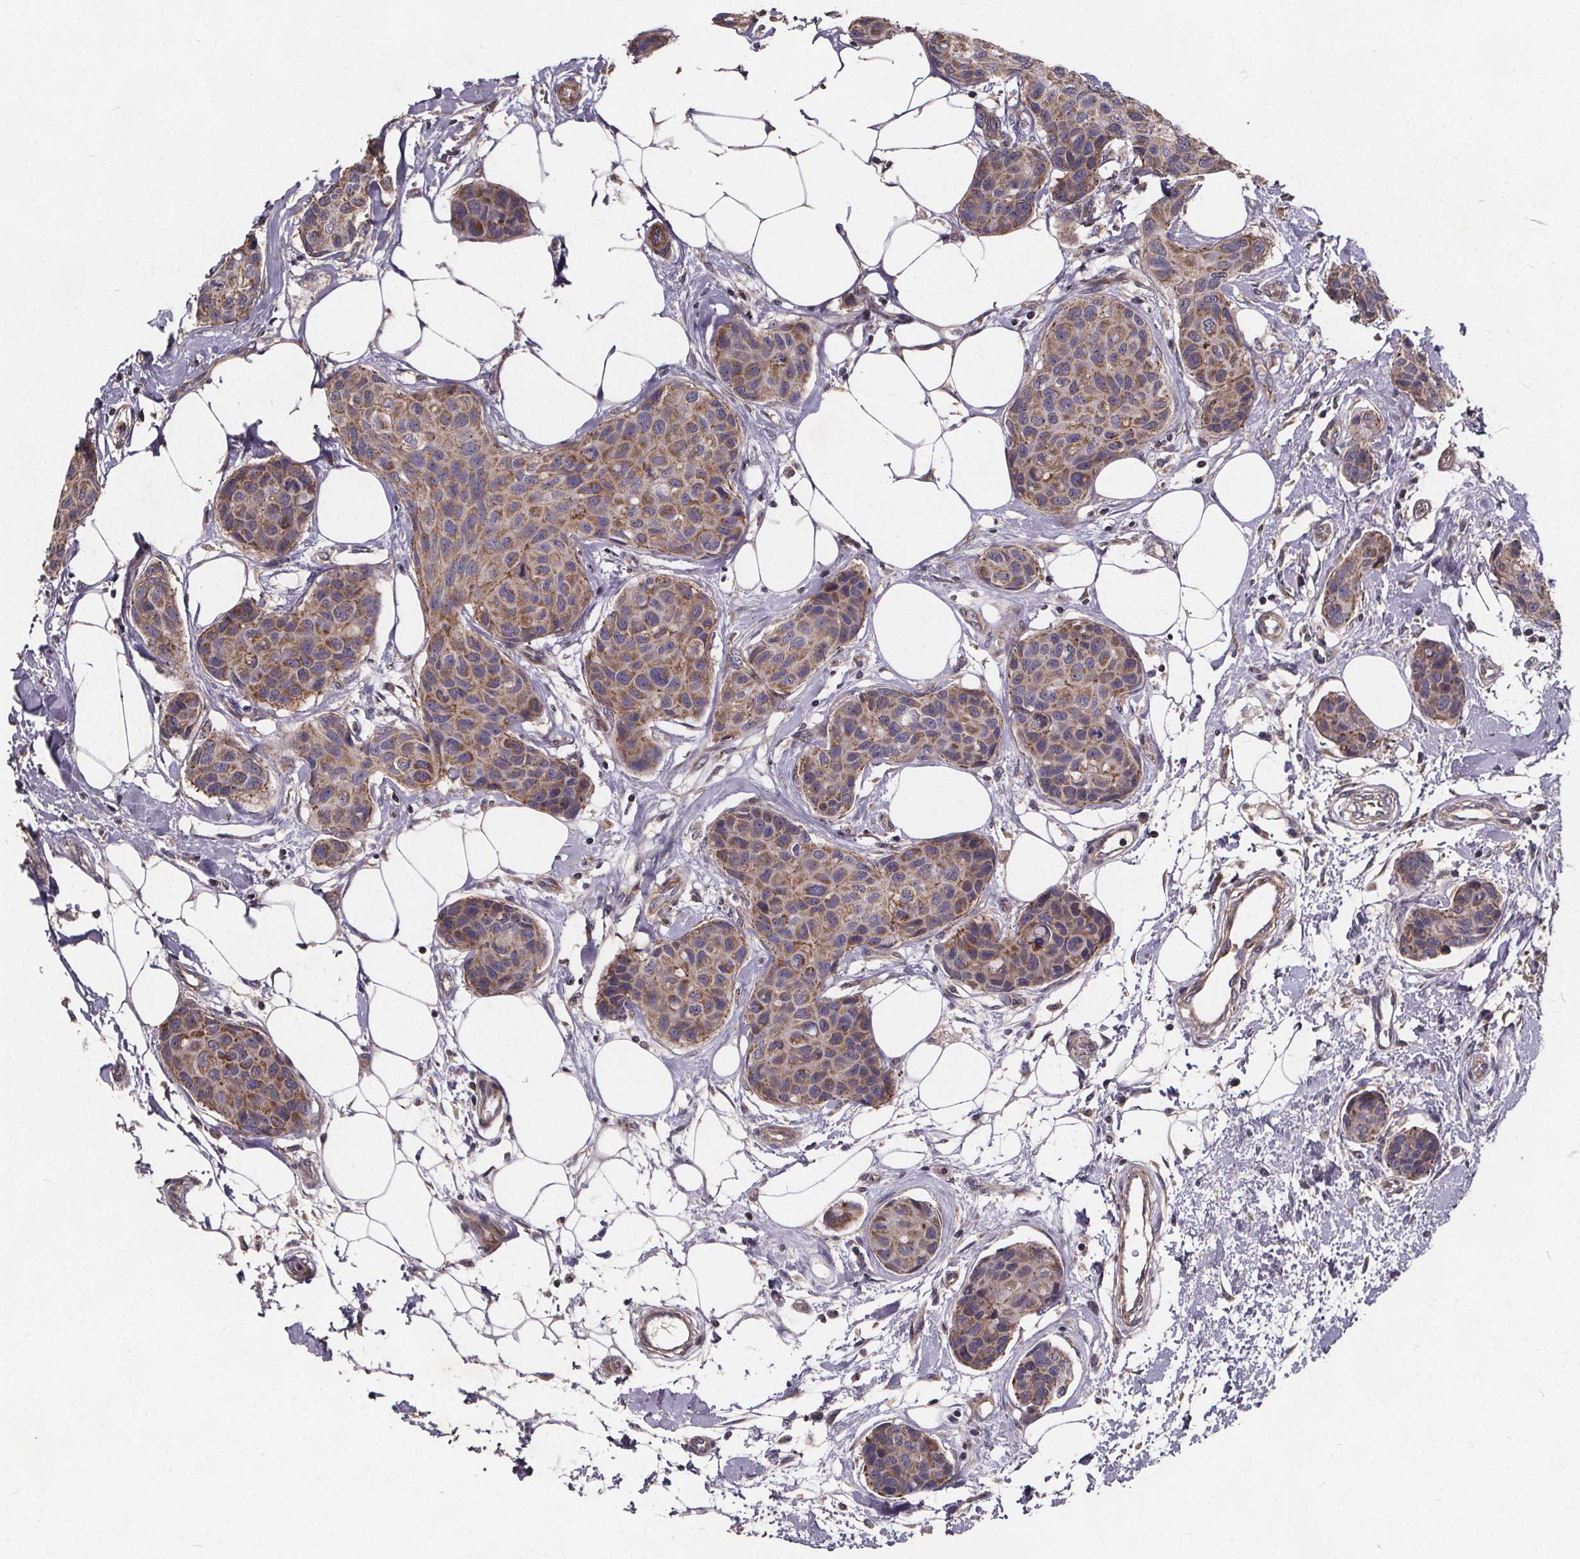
{"staining": {"intensity": "moderate", "quantity": ">75%", "location": "cytoplasmic/membranous"}, "tissue": "breast cancer", "cell_type": "Tumor cells", "image_type": "cancer", "snomed": [{"axis": "morphology", "description": "Duct carcinoma"}, {"axis": "topography", "description": "Breast"}], "caption": "The immunohistochemical stain shows moderate cytoplasmic/membranous expression in tumor cells of breast cancer tissue. (IHC, brightfield microscopy, high magnification).", "gene": "YME1L1", "patient": {"sex": "female", "age": 80}}